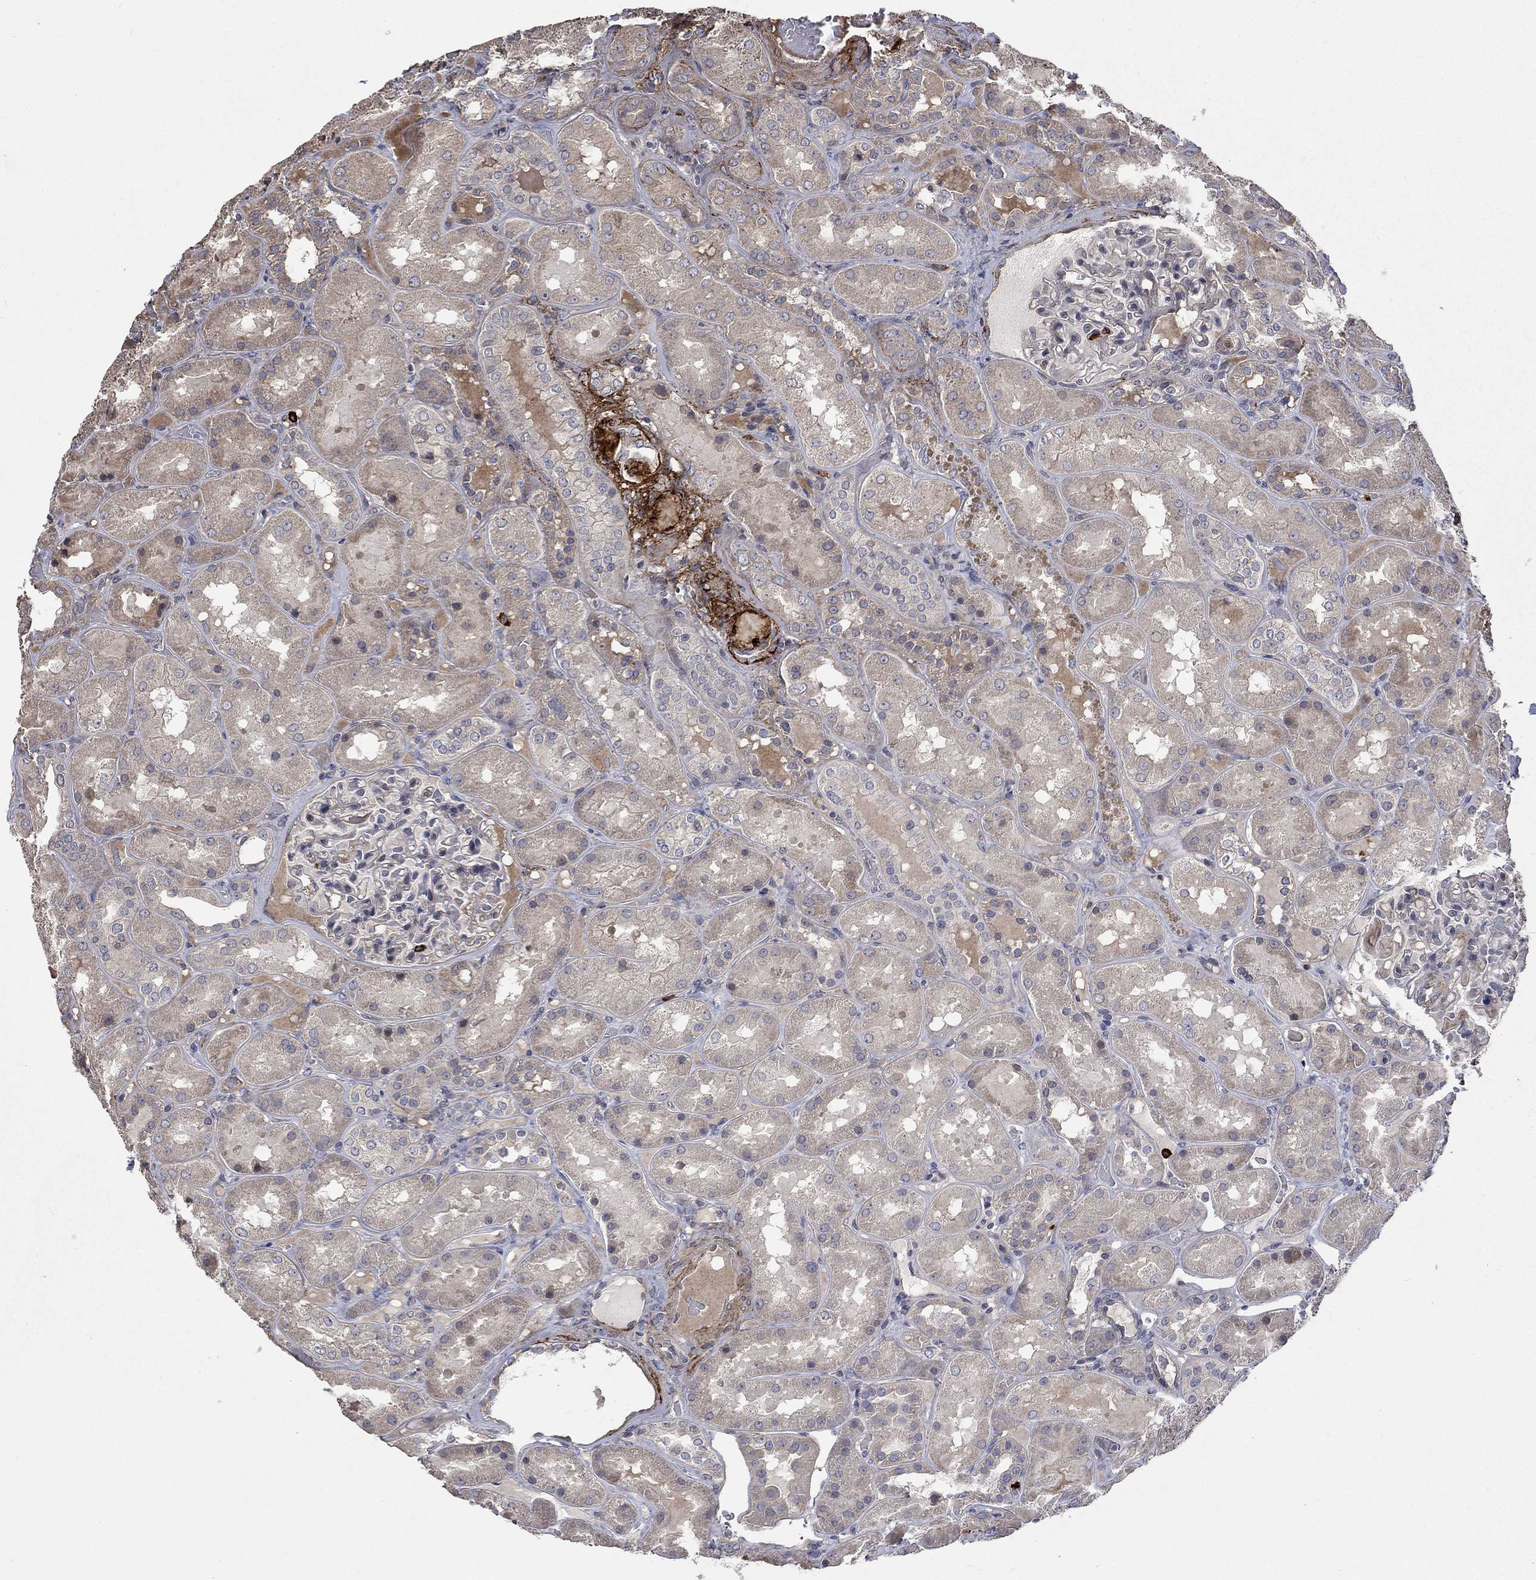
{"staining": {"intensity": "negative", "quantity": "none", "location": "none"}, "tissue": "kidney", "cell_type": "Cells in glomeruli", "image_type": "normal", "snomed": [{"axis": "morphology", "description": "Normal tissue, NOS"}, {"axis": "topography", "description": "Kidney"}], "caption": "This is an IHC photomicrograph of benign human kidney. There is no positivity in cells in glomeruli.", "gene": "VCAN", "patient": {"sex": "male", "age": 73}}